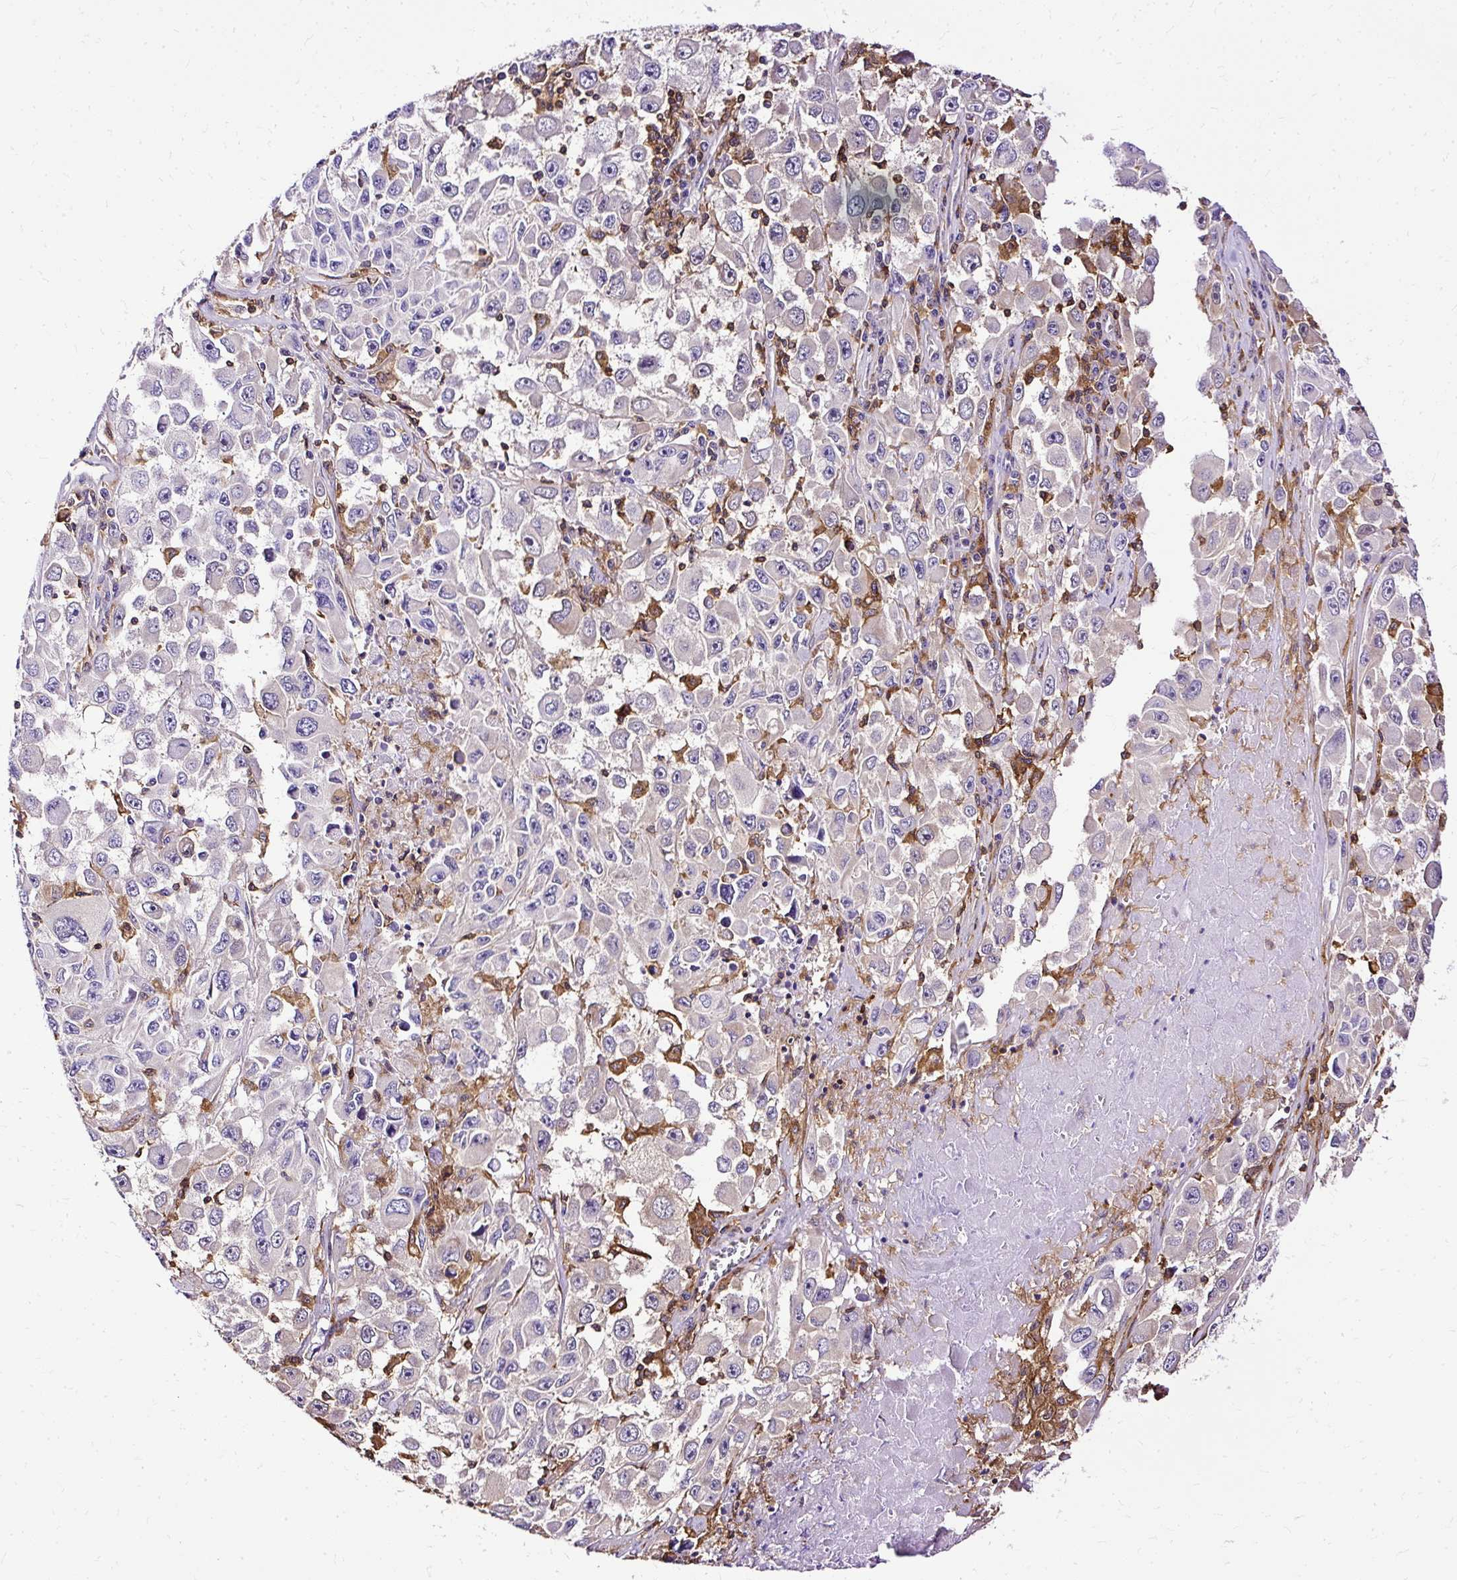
{"staining": {"intensity": "negative", "quantity": "none", "location": "none"}, "tissue": "melanoma", "cell_type": "Tumor cells", "image_type": "cancer", "snomed": [{"axis": "morphology", "description": "Malignant melanoma, Metastatic site"}, {"axis": "topography", "description": "Lymph node"}], "caption": "Tumor cells are negative for protein expression in human melanoma.", "gene": "TWF2", "patient": {"sex": "female", "age": 67}}